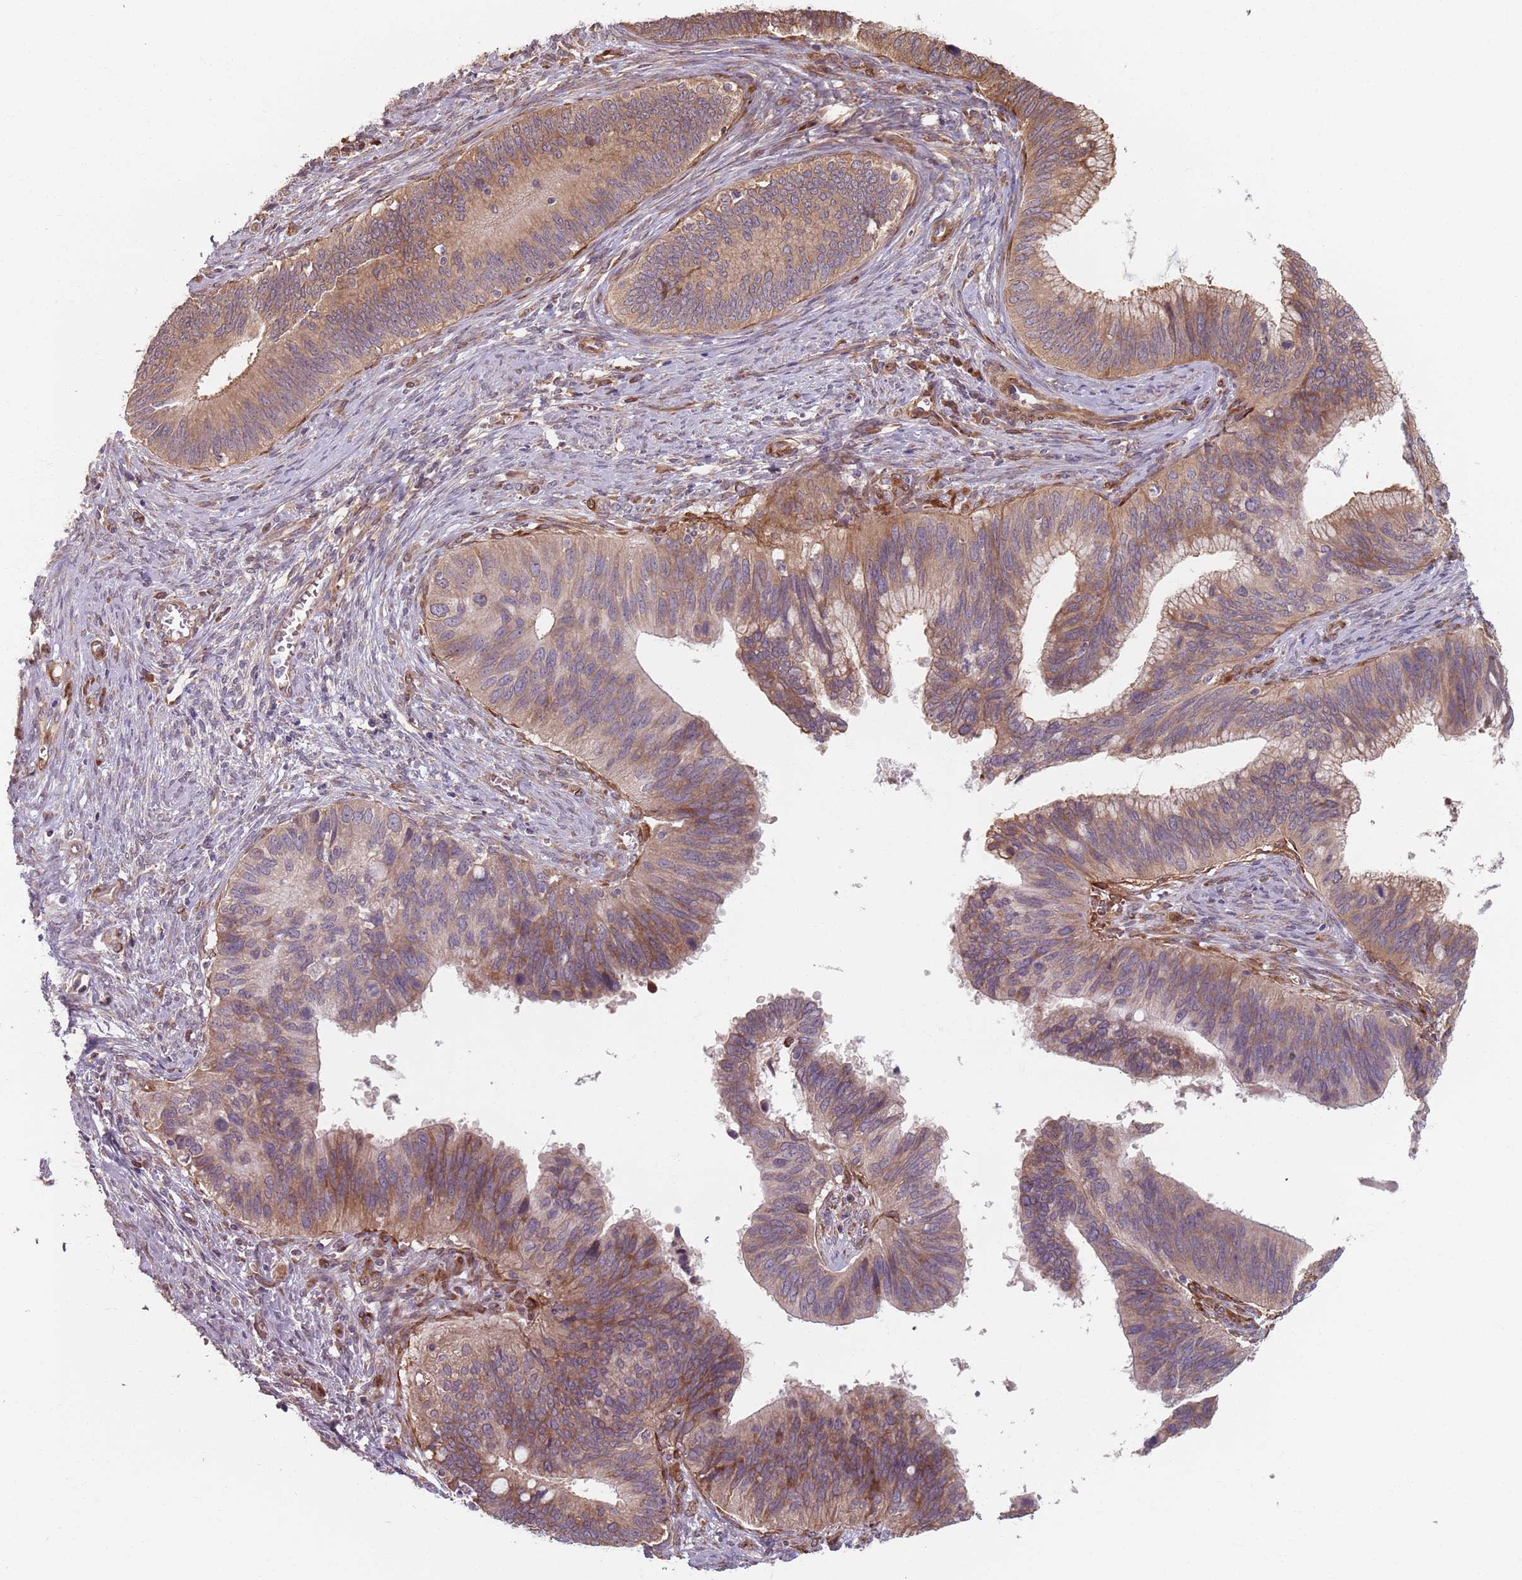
{"staining": {"intensity": "moderate", "quantity": ">75%", "location": "cytoplasmic/membranous"}, "tissue": "cervical cancer", "cell_type": "Tumor cells", "image_type": "cancer", "snomed": [{"axis": "morphology", "description": "Adenocarcinoma, NOS"}, {"axis": "topography", "description": "Cervix"}], "caption": "Immunohistochemistry (IHC) histopathology image of adenocarcinoma (cervical) stained for a protein (brown), which shows medium levels of moderate cytoplasmic/membranous expression in approximately >75% of tumor cells.", "gene": "NOTCH3", "patient": {"sex": "female", "age": 42}}